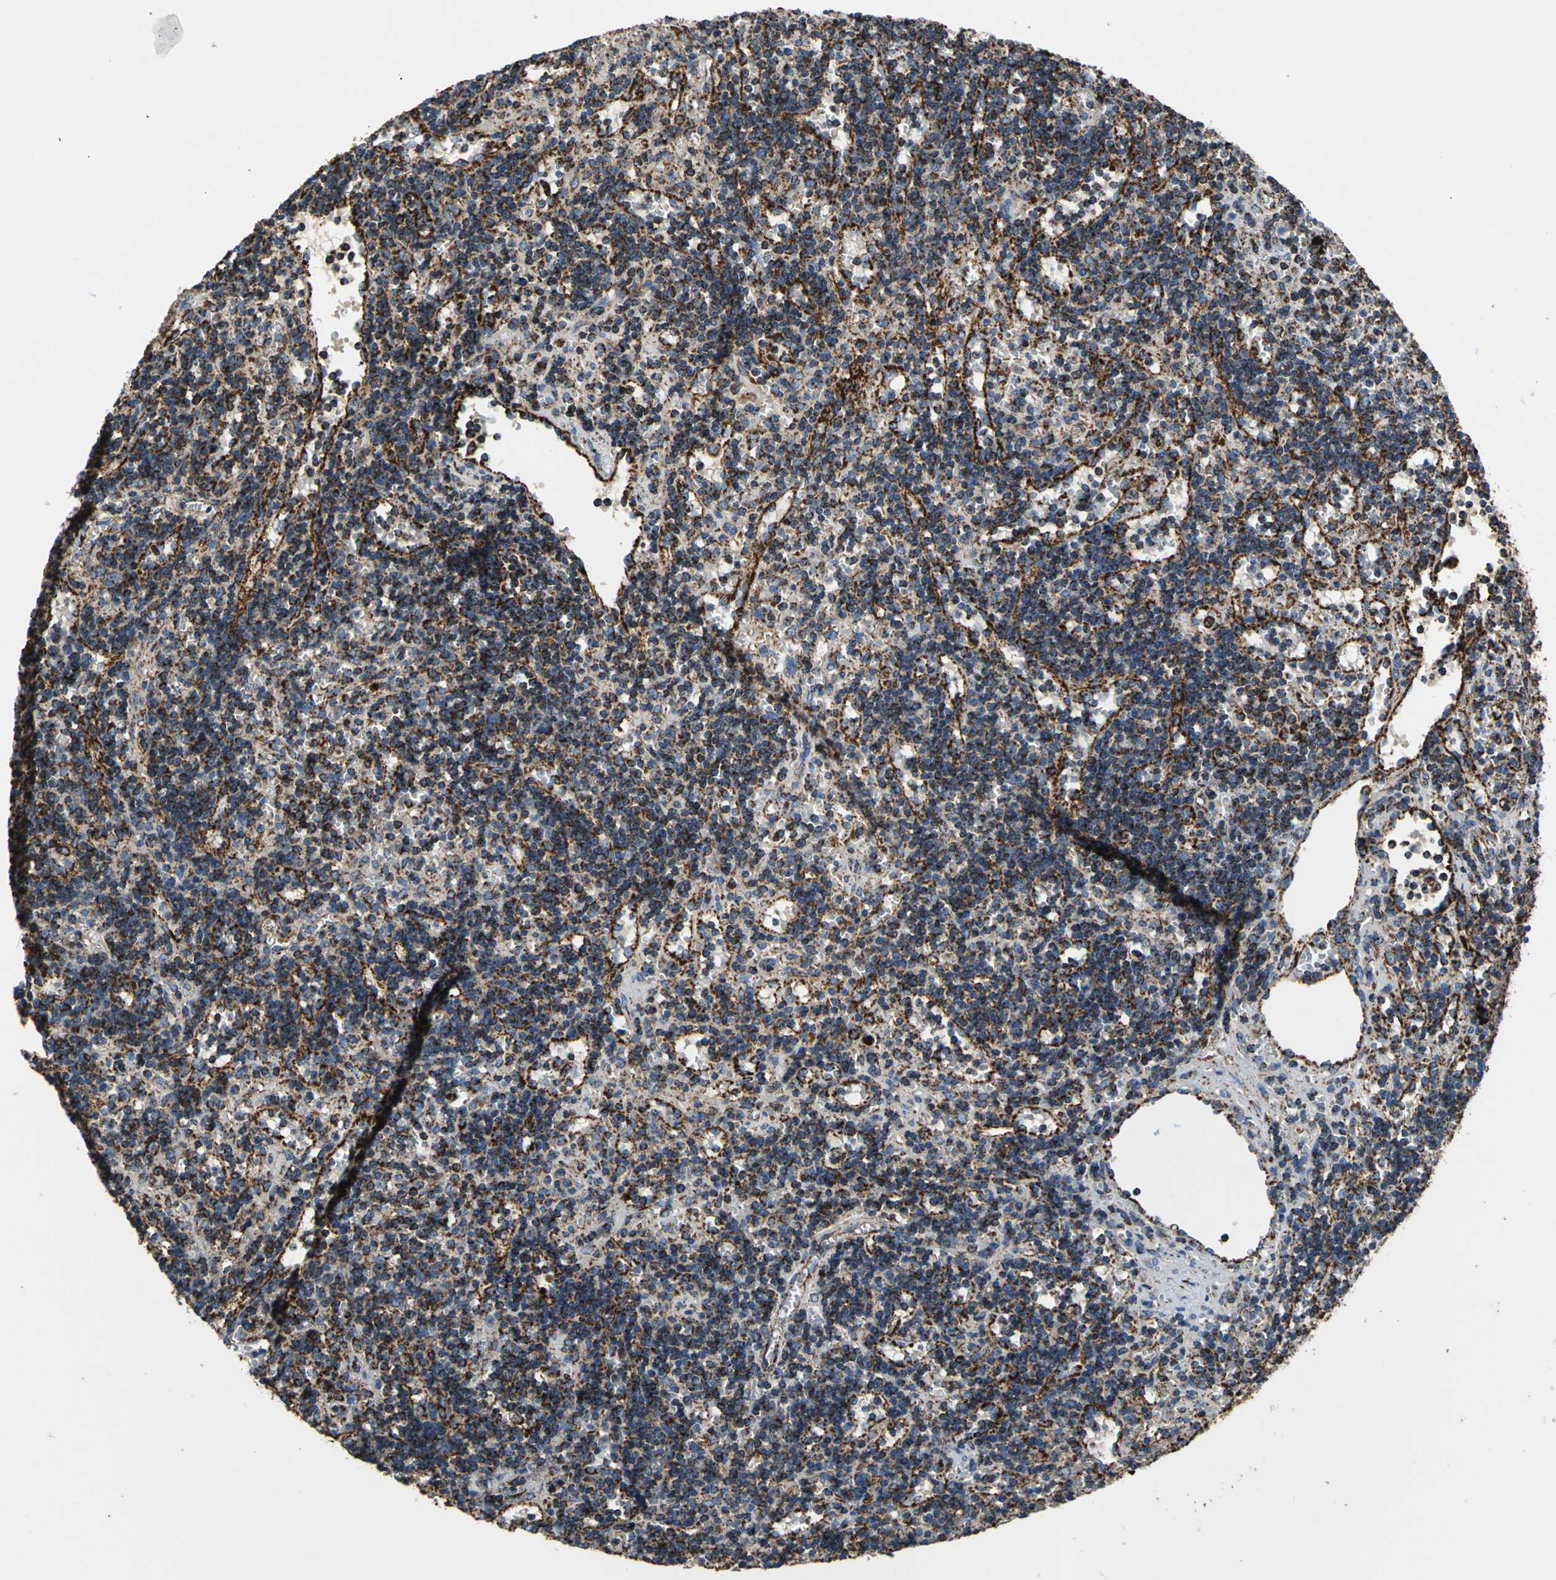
{"staining": {"intensity": "strong", "quantity": ">75%", "location": "cytoplasmic/membranous"}, "tissue": "lymphoma", "cell_type": "Tumor cells", "image_type": "cancer", "snomed": [{"axis": "morphology", "description": "Malignant lymphoma, non-Hodgkin's type, Low grade"}, {"axis": "topography", "description": "Spleen"}], "caption": "Protein expression analysis of human lymphoma reveals strong cytoplasmic/membranous expression in about >75% of tumor cells. (DAB (3,3'-diaminobenzidine) = brown stain, brightfield microscopy at high magnification).", "gene": "ECH1", "patient": {"sex": "male", "age": 60}}